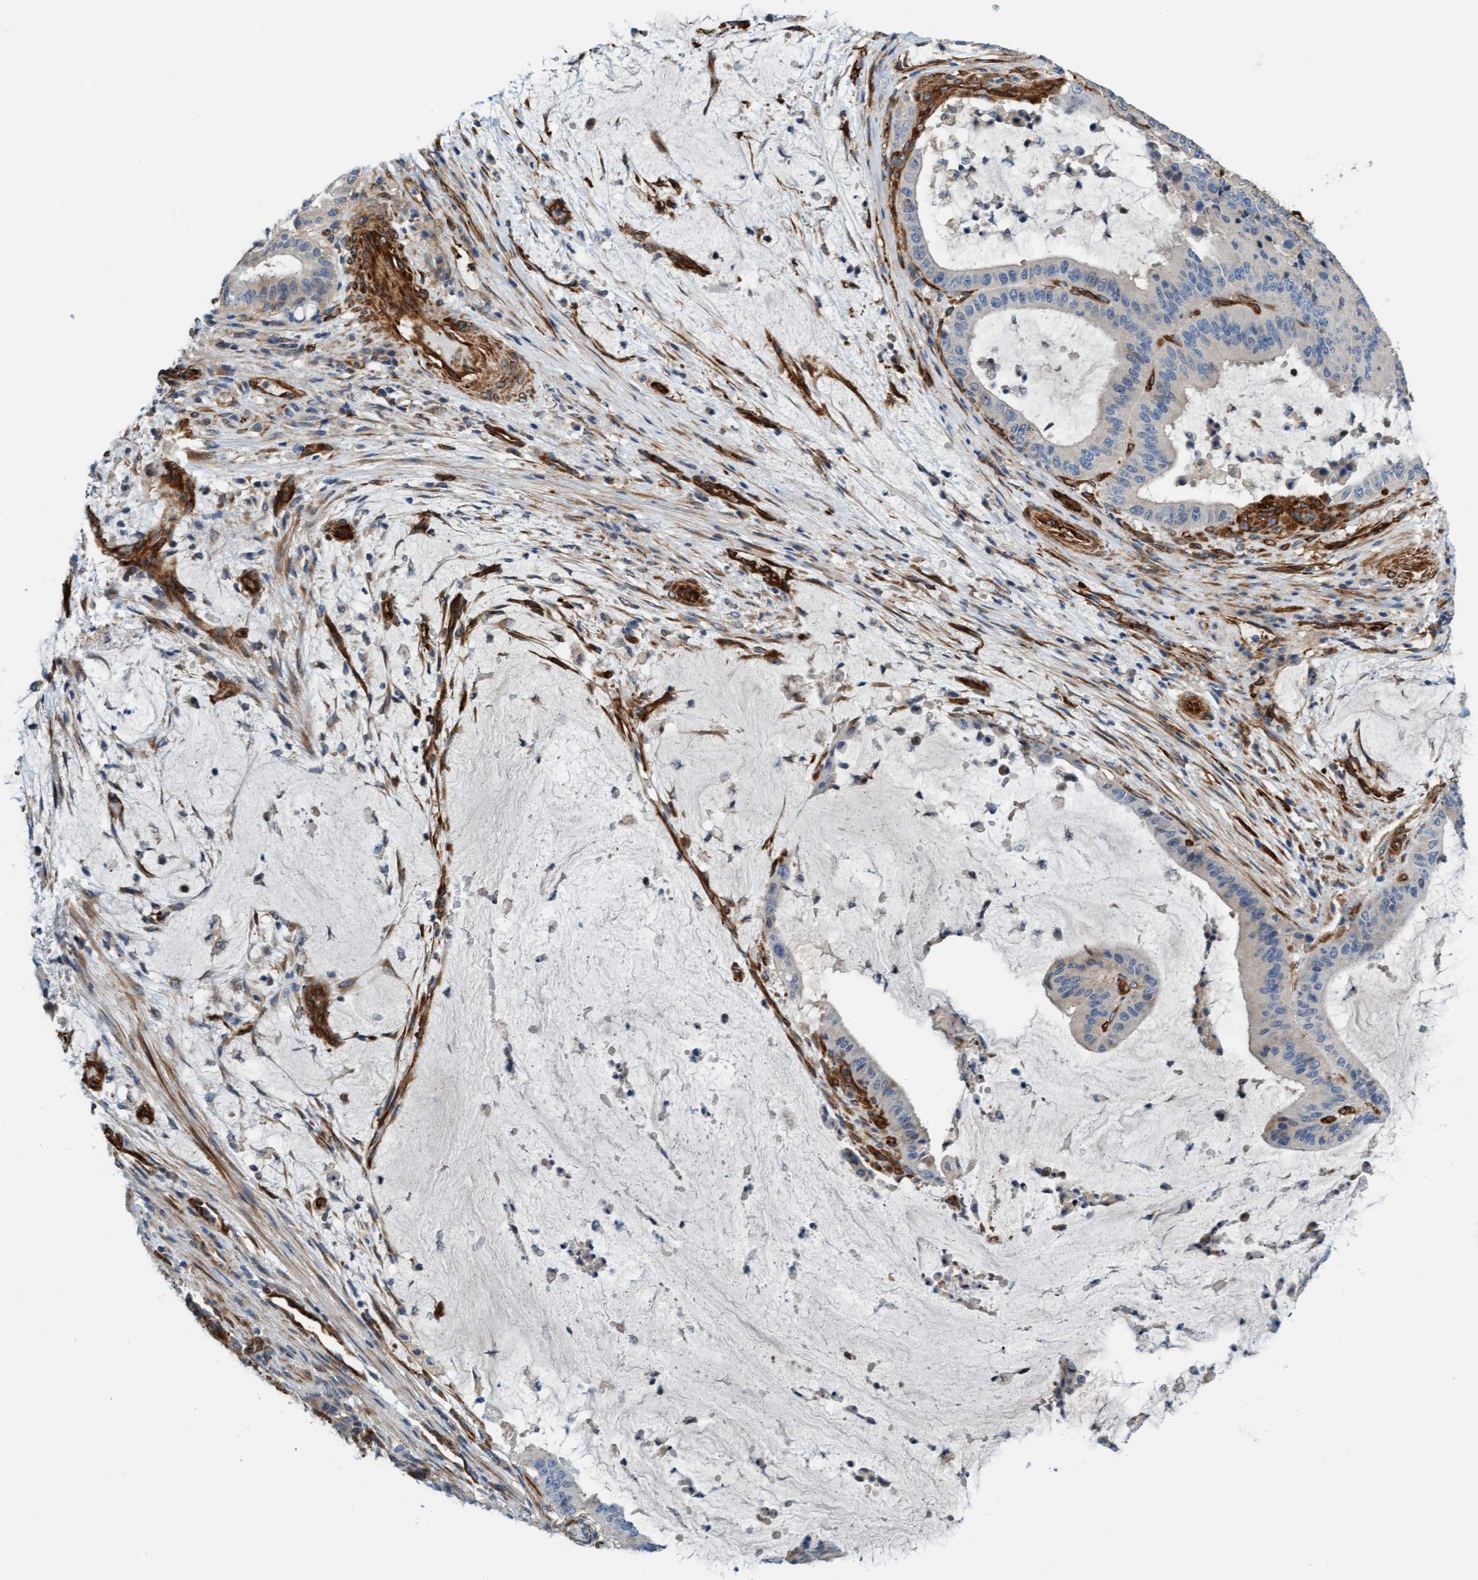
{"staining": {"intensity": "negative", "quantity": "none", "location": "none"}, "tissue": "liver cancer", "cell_type": "Tumor cells", "image_type": "cancer", "snomed": [{"axis": "morphology", "description": "Normal tissue, NOS"}, {"axis": "morphology", "description": "Cholangiocarcinoma"}, {"axis": "topography", "description": "Liver"}, {"axis": "topography", "description": "Peripheral nerve tissue"}], "caption": "A micrograph of liver cancer stained for a protein exhibits no brown staining in tumor cells.", "gene": "FMNL3", "patient": {"sex": "female", "age": 73}}